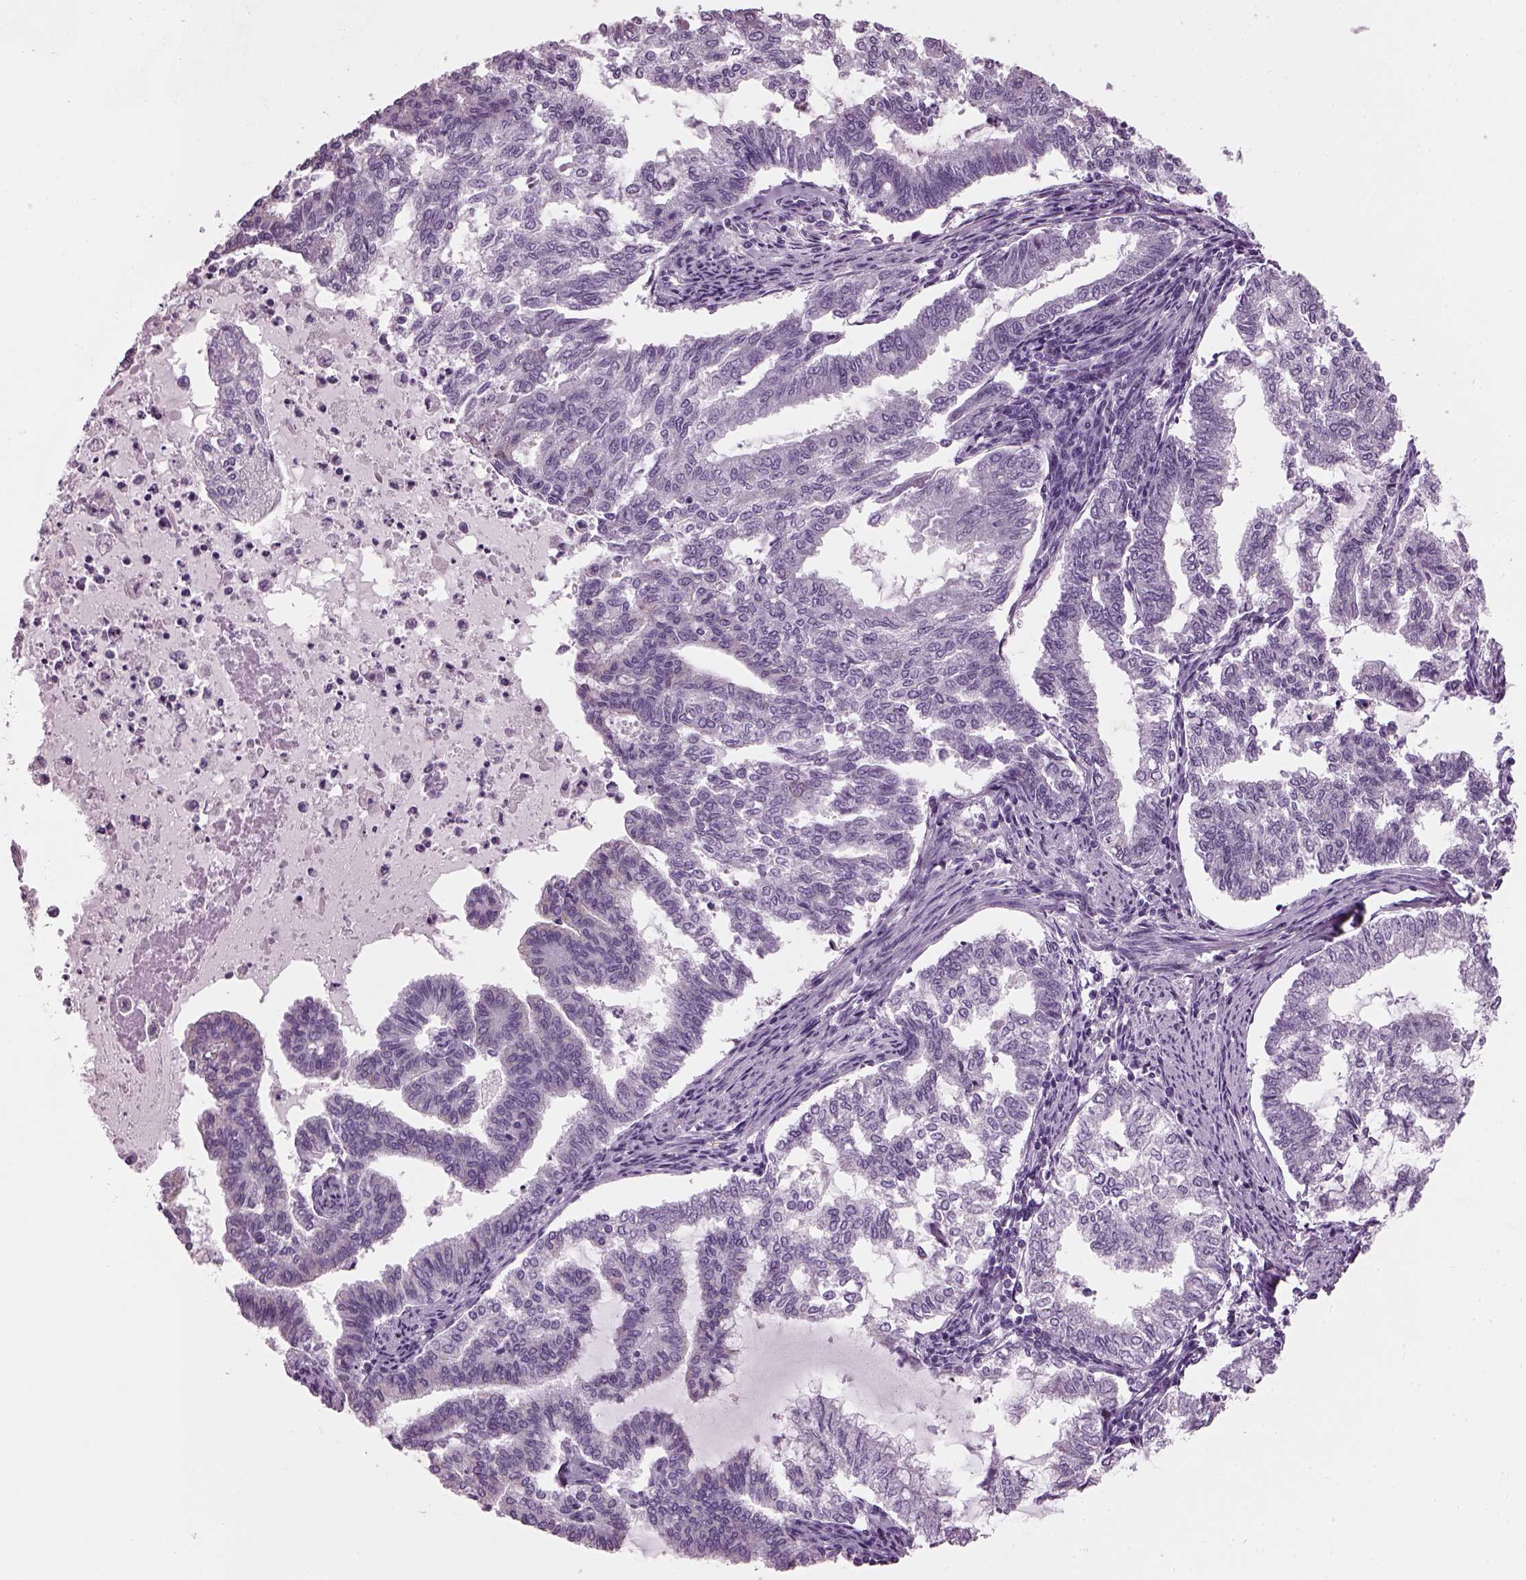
{"staining": {"intensity": "negative", "quantity": "none", "location": "none"}, "tissue": "endometrial cancer", "cell_type": "Tumor cells", "image_type": "cancer", "snomed": [{"axis": "morphology", "description": "Adenocarcinoma, NOS"}, {"axis": "topography", "description": "Endometrium"}], "caption": "The histopathology image demonstrates no significant positivity in tumor cells of adenocarcinoma (endometrial).", "gene": "PRR9", "patient": {"sex": "female", "age": 79}}